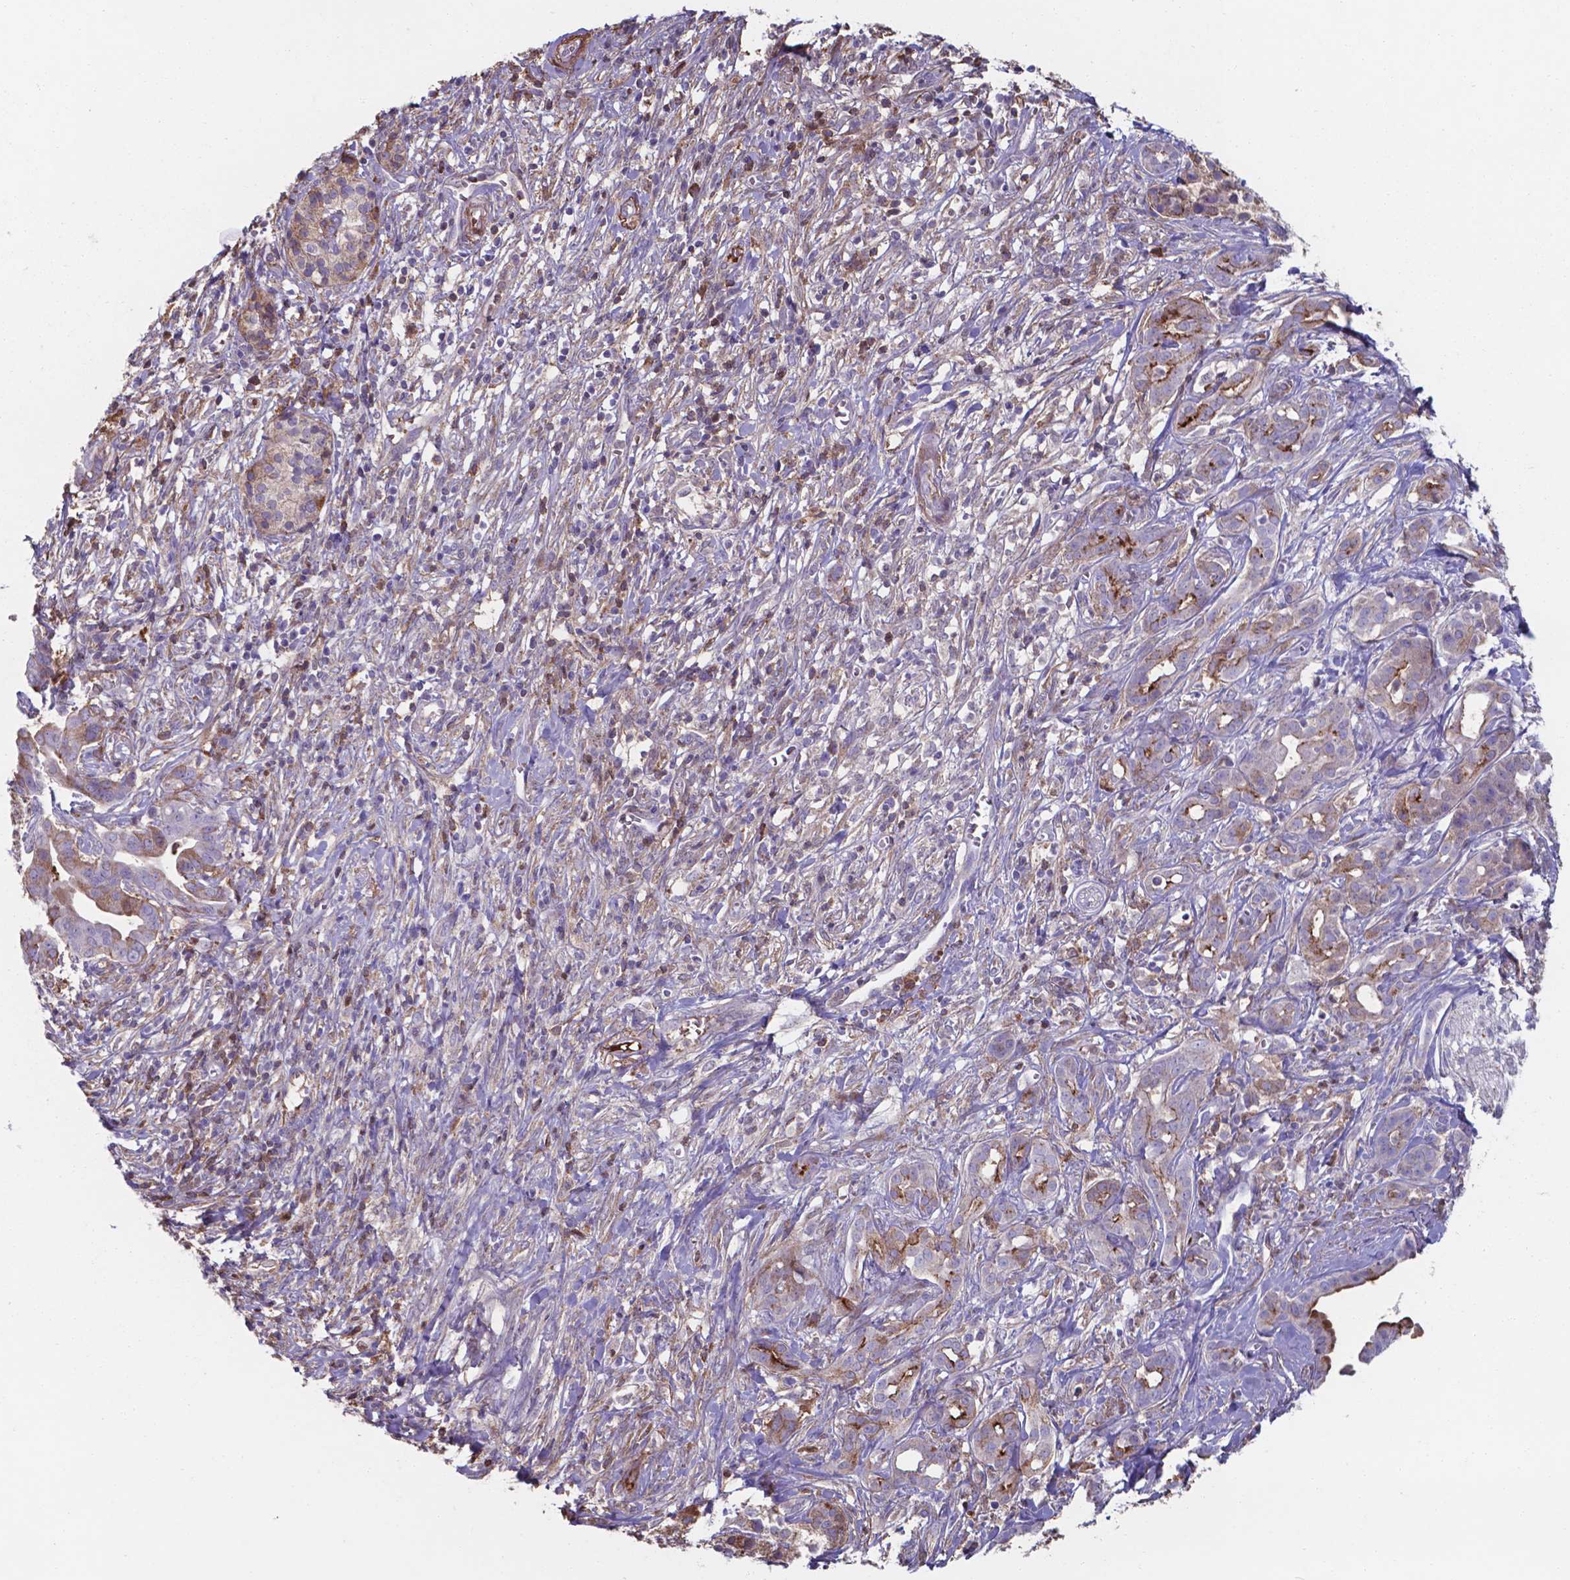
{"staining": {"intensity": "moderate", "quantity": "<25%", "location": "cytoplasmic/membranous"}, "tissue": "pancreatic cancer", "cell_type": "Tumor cells", "image_type": "cancer", "snomed": [{"axis": "morphology", "description": "Adenocarcinoma, NOS"}, {"axis": "topography", "description": "Pancreas"}], "caption": "Protein analysis of pancreatic cancer (adenocarcinoma) tissue displays moderate cytoplasmic/membranous positivity in approximately <25% of tumor cells.", "gene": "SERPINA1", "patient": {"sex": "male", "age": 61}}